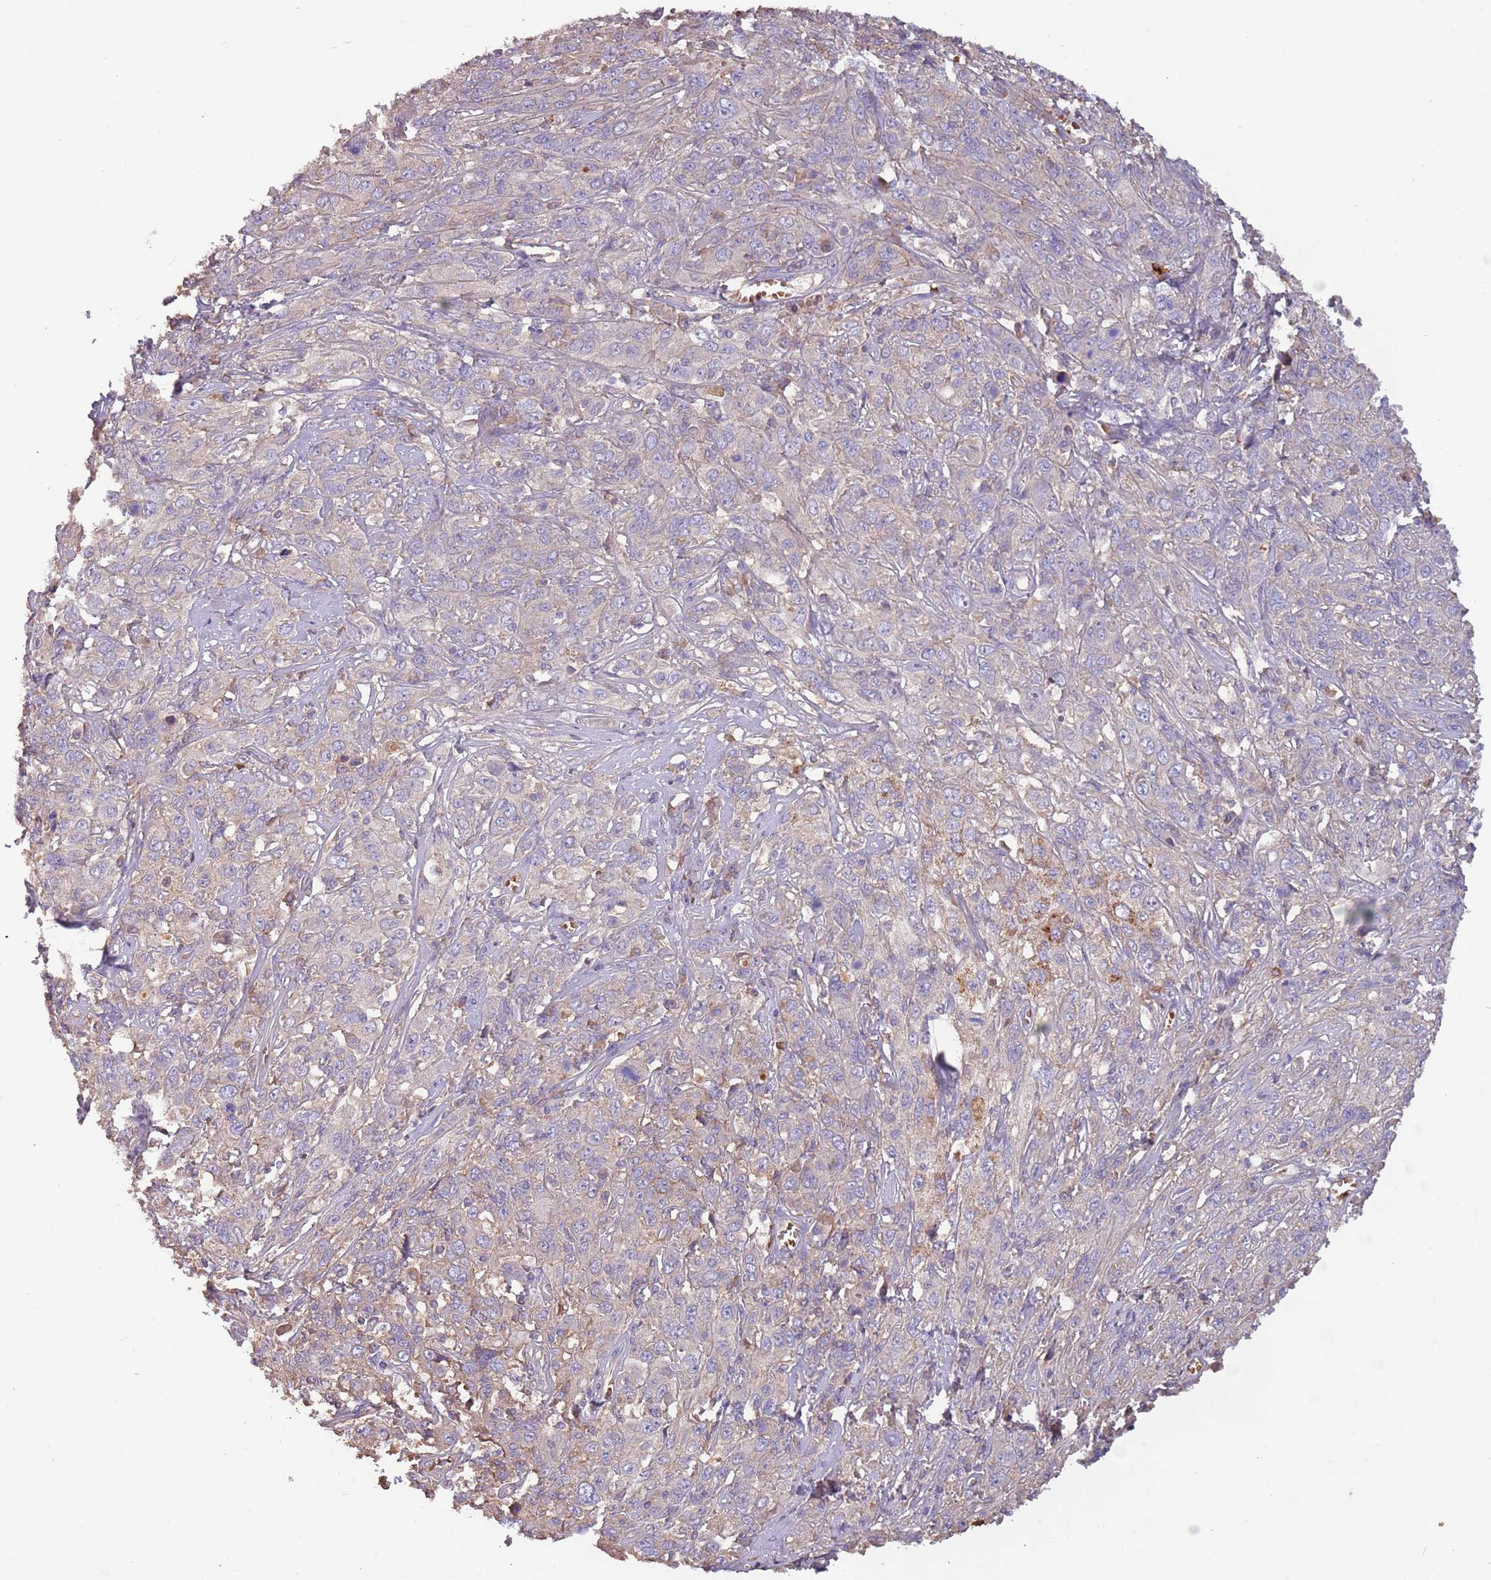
{"staining": {"intensity": "weak", "quantity": "<25%", "location": "cytoplasmic/membranous"}, "tissue": "cervical cancer", "cell_type": "Tumor cells", "image_type": "cancer", "snomed": [{"axis": "morphology", "description": "Squamous cell carcinoma, NOS"}, {"axis": "topography", "description": "Cervix"}], "caption": "This is an immunohistochemistry photomicrograph of cervical cancer. There is no positivity in tumor cells.", "gene": "TRMO", "patient": {"sex": "female", "age": 46}}